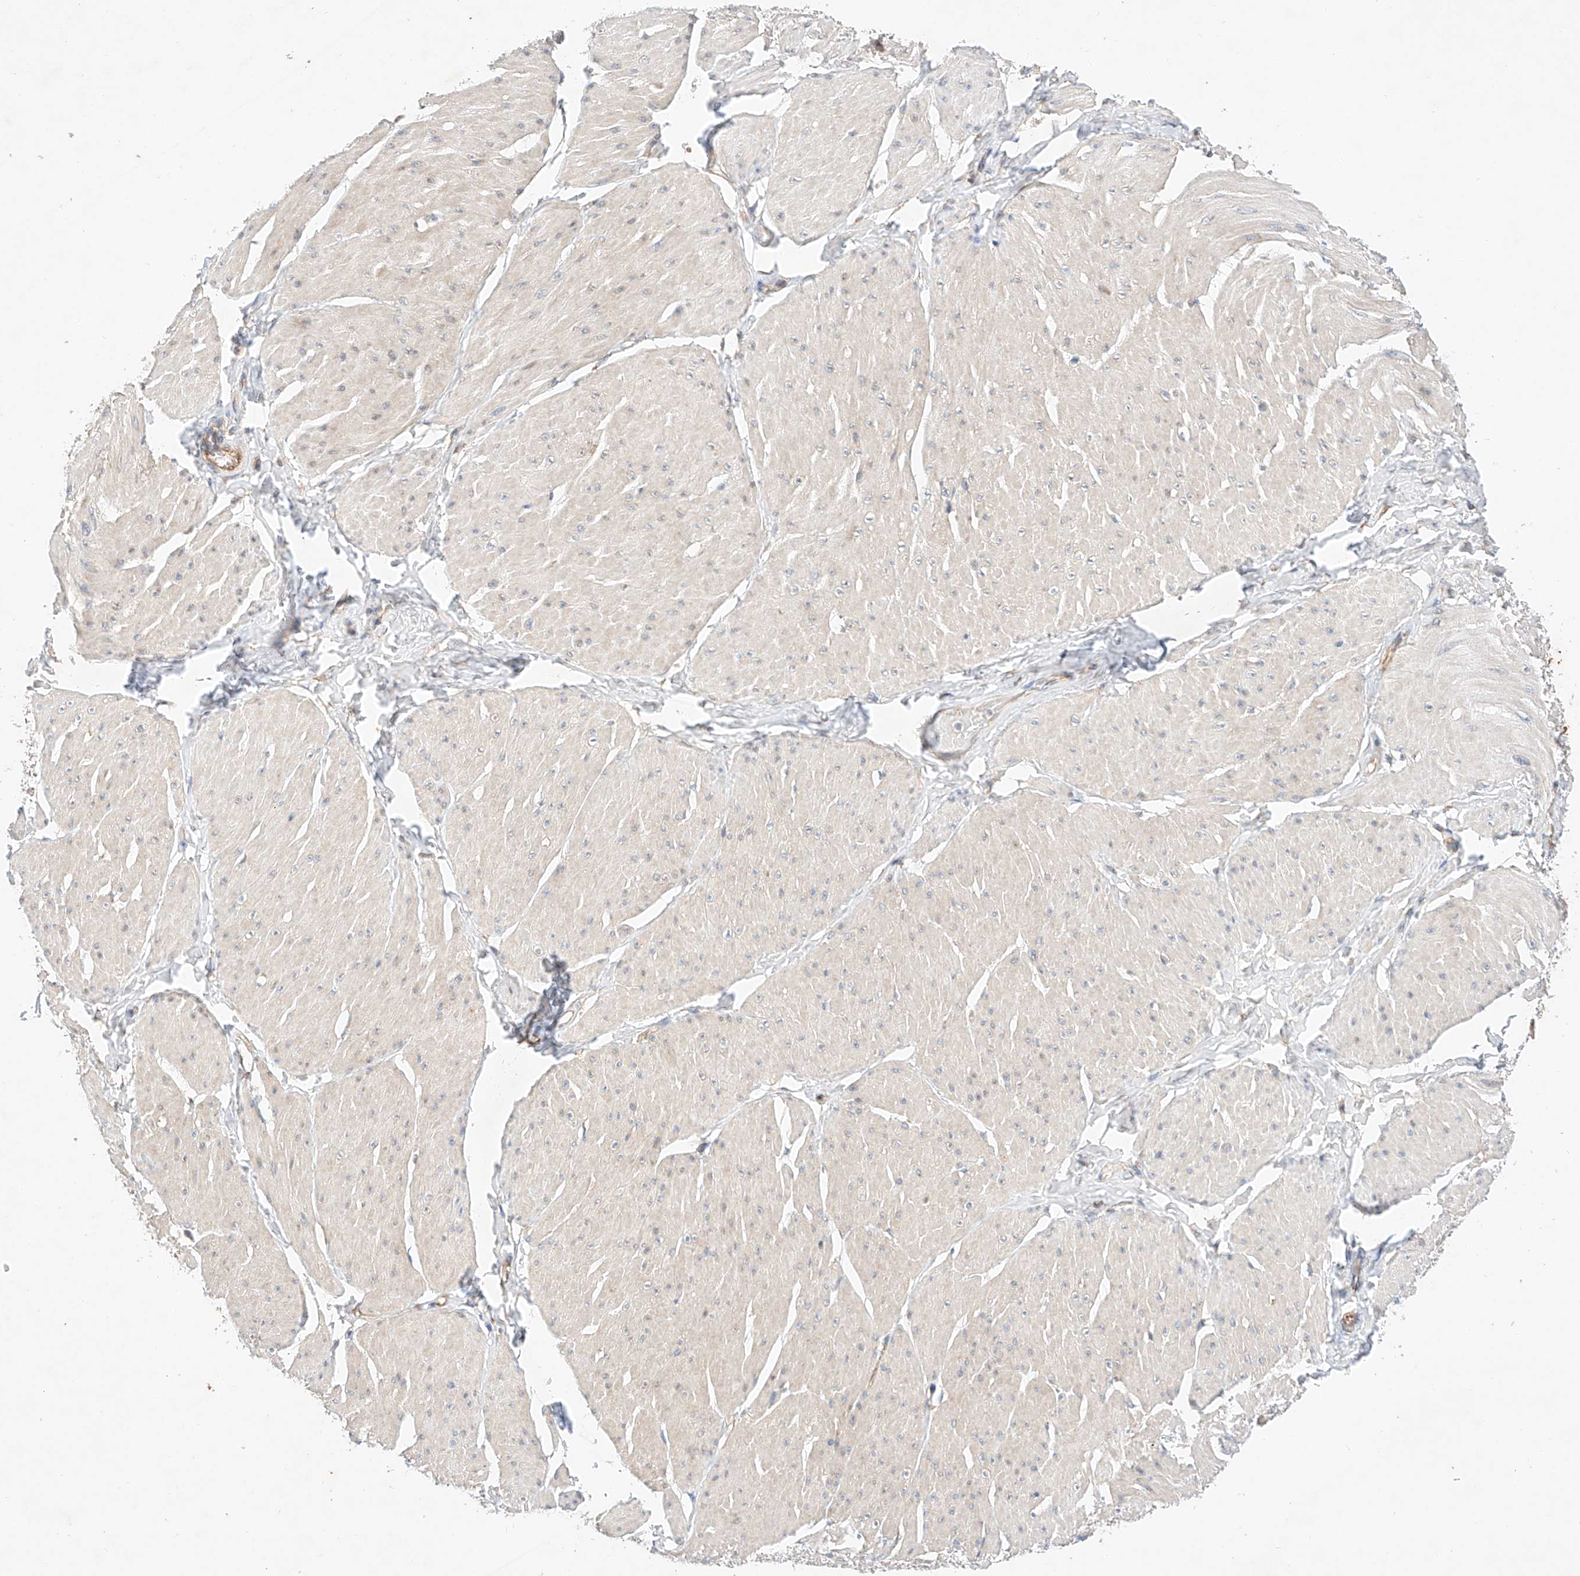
{"staining": {"intensity": "negative", "quantity": "none", "location": "none"}, "tissue": "smooth muscle", "cell_type": "Smooth muscle cells", "image_type": "normal", "snomed": [{"axis": "morphology", "description": "Urothelial carcinoma, High grade"}, {"axis": "topography", "description": "Urinary bladder"}], "caption": "Immunohistochemistry (IHC) of normal human smooth muscle exhibits no staining in smooth muscle cells.", "gene": "C6orf118", "patient": {"sex": "male", "age": 46}}